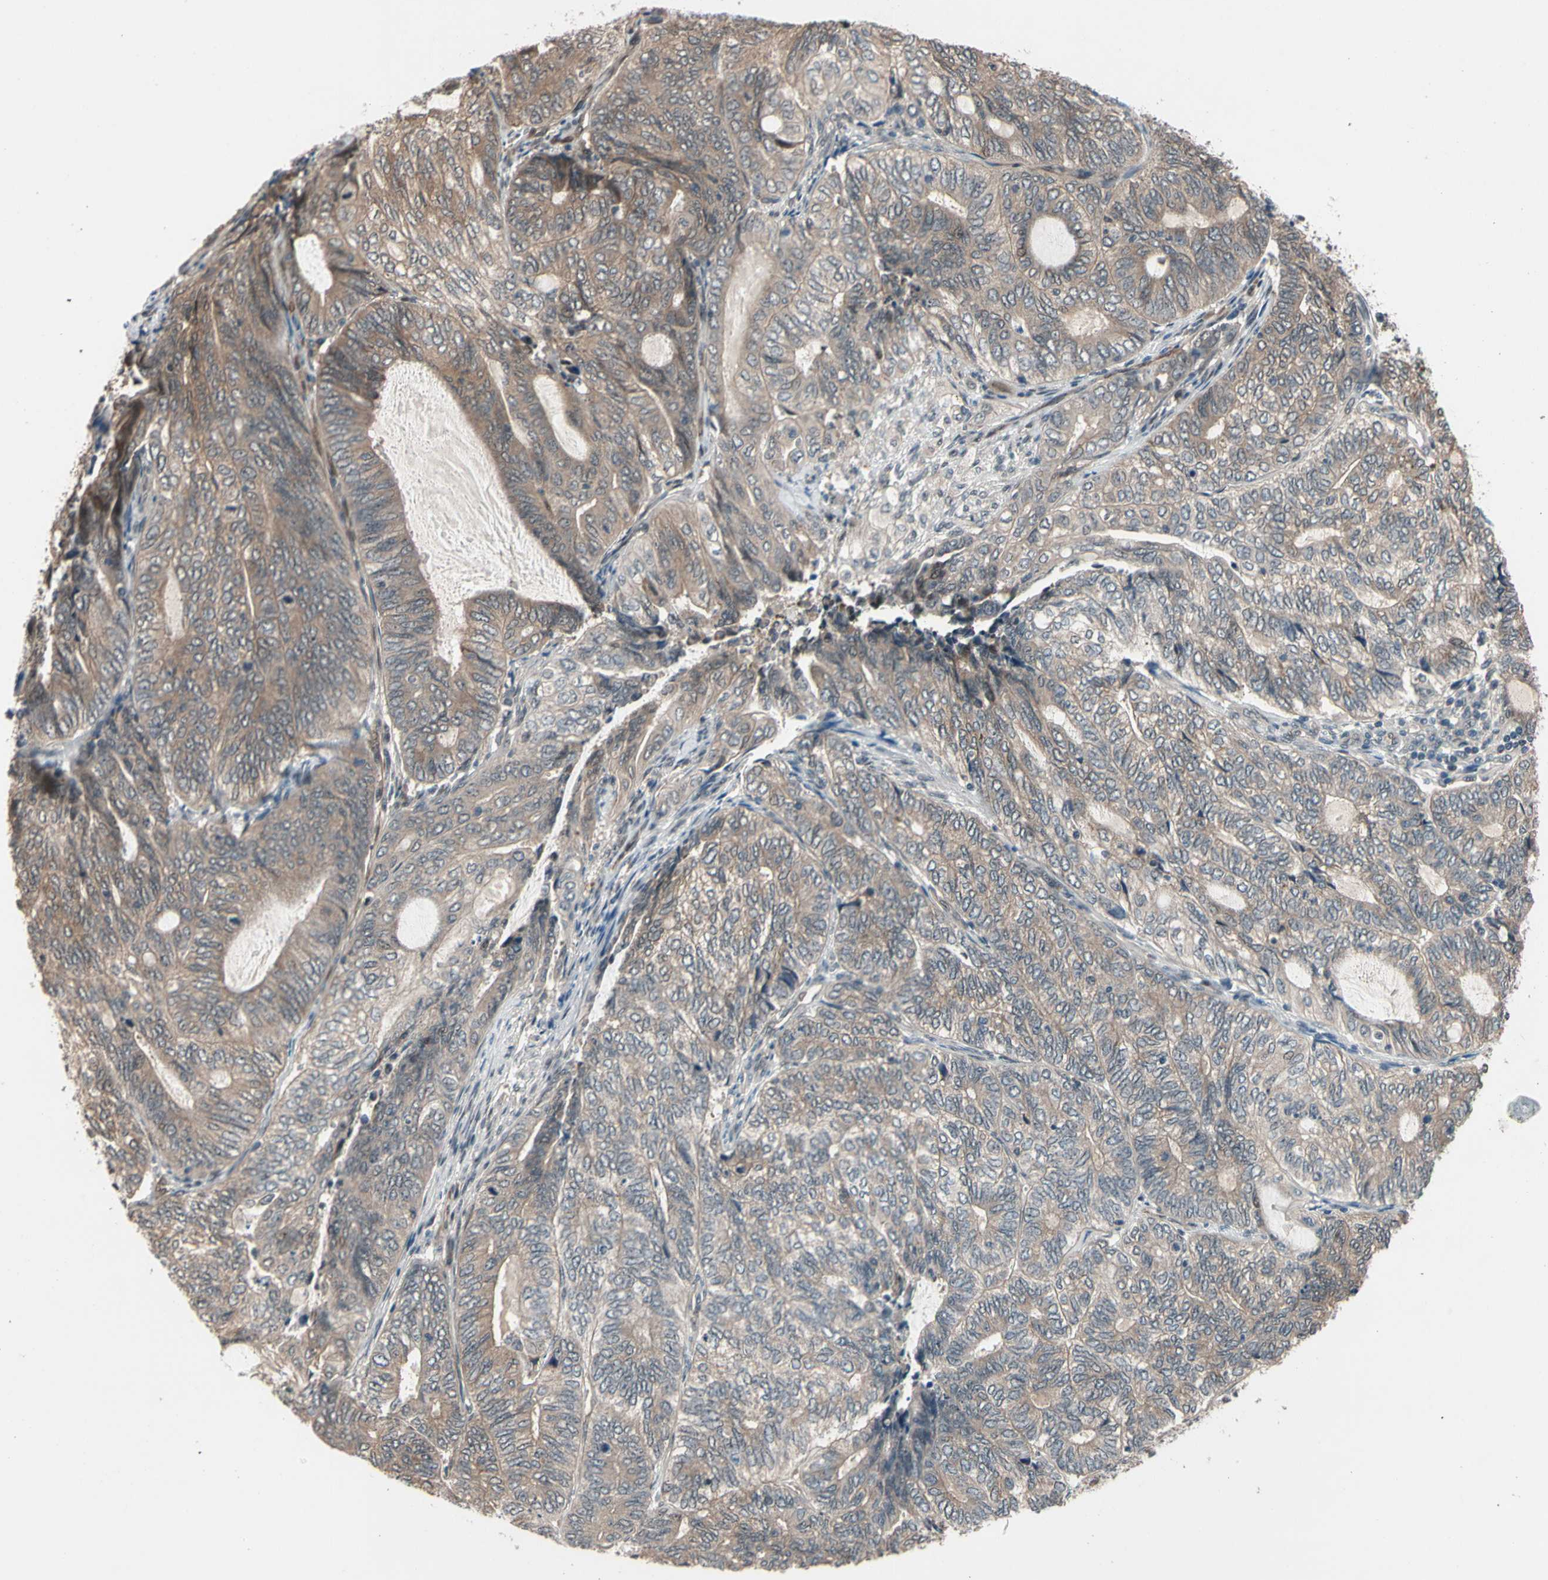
{"staining": {"intensity": "moderate", "quantity": ">75%", "location": "cytoplasmic/membranous"}, "tissue": "endometrial cancer", "cell_type": "Tumor cells", "image_type": "cancer", "snomed": [{"axis": "morphology", "description": "Adenocarcinoma, NOS"}, {"axis": "topography", "description": "Uterus"}, {"axis": "topography", "description": "Endometrium"}], "caption": "Immunohistochemical staining of human adenocarcinoma (endometrial) demonstrates medium levels of moderate cytoplasmic/membranous expression in about >75% of tumor cells.", "gene": "NGEF", "patient": {"sex": "female", "age": 70}}